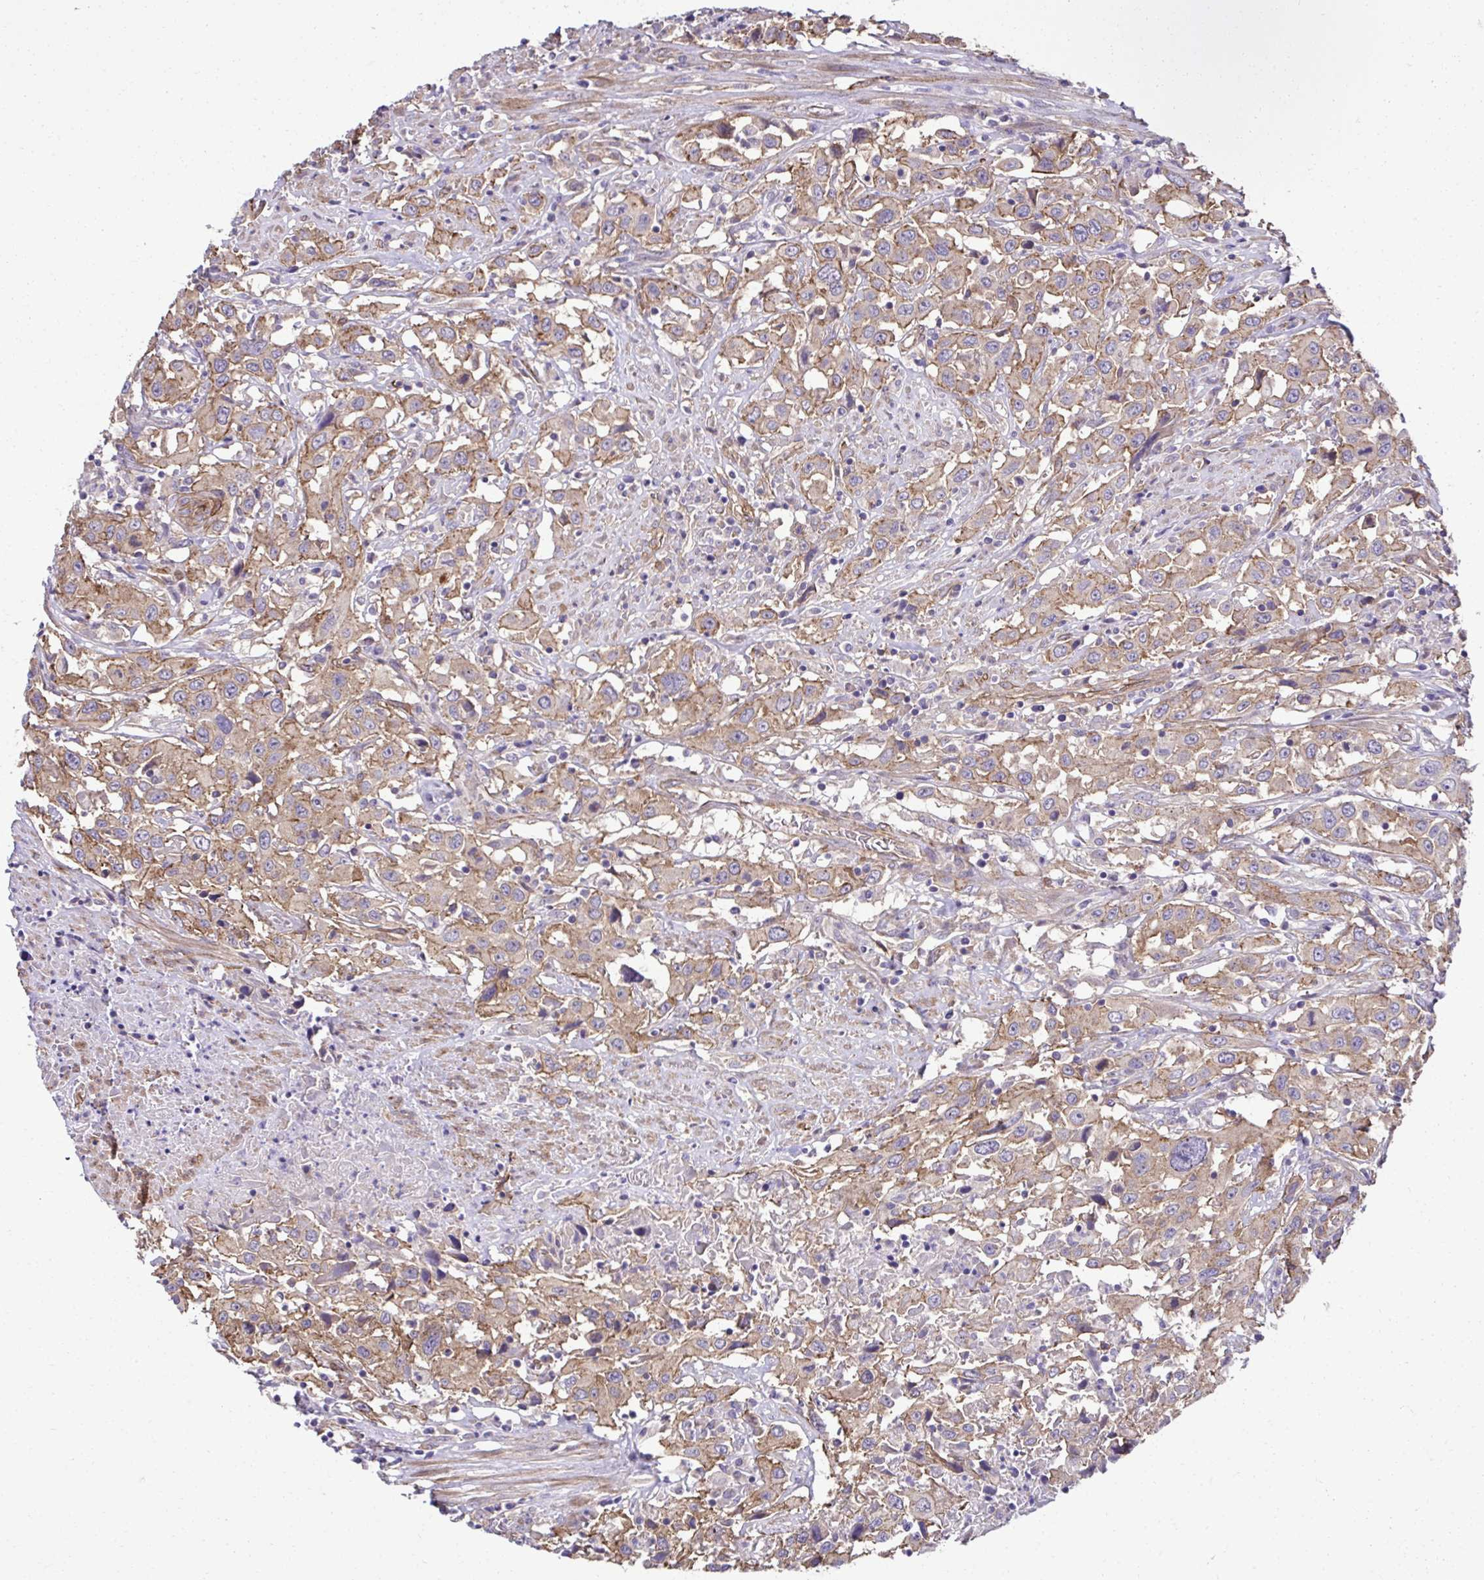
{"staining": {"intensity": "moderate", "quantity": ">75%", "location": "cytoplasmic/membranous"}, "tissue": "urothelial cancer", "cell_type": "Tumor cells", "image_type": "cancer", "snomed": [{"axis": "morphology", "description": "Urothelial carcinoma, High grade"}, {"axis": "topography", "description": "Urinary bladder"}], "caption": "Protein staining displays moderate cytoplasmic/membranous expression in approximately >75% of tumor cells in urothelial carcinoma (high-grade).", "gene": "TRIM52", "patient": {"sex": "male", "age": 61}}